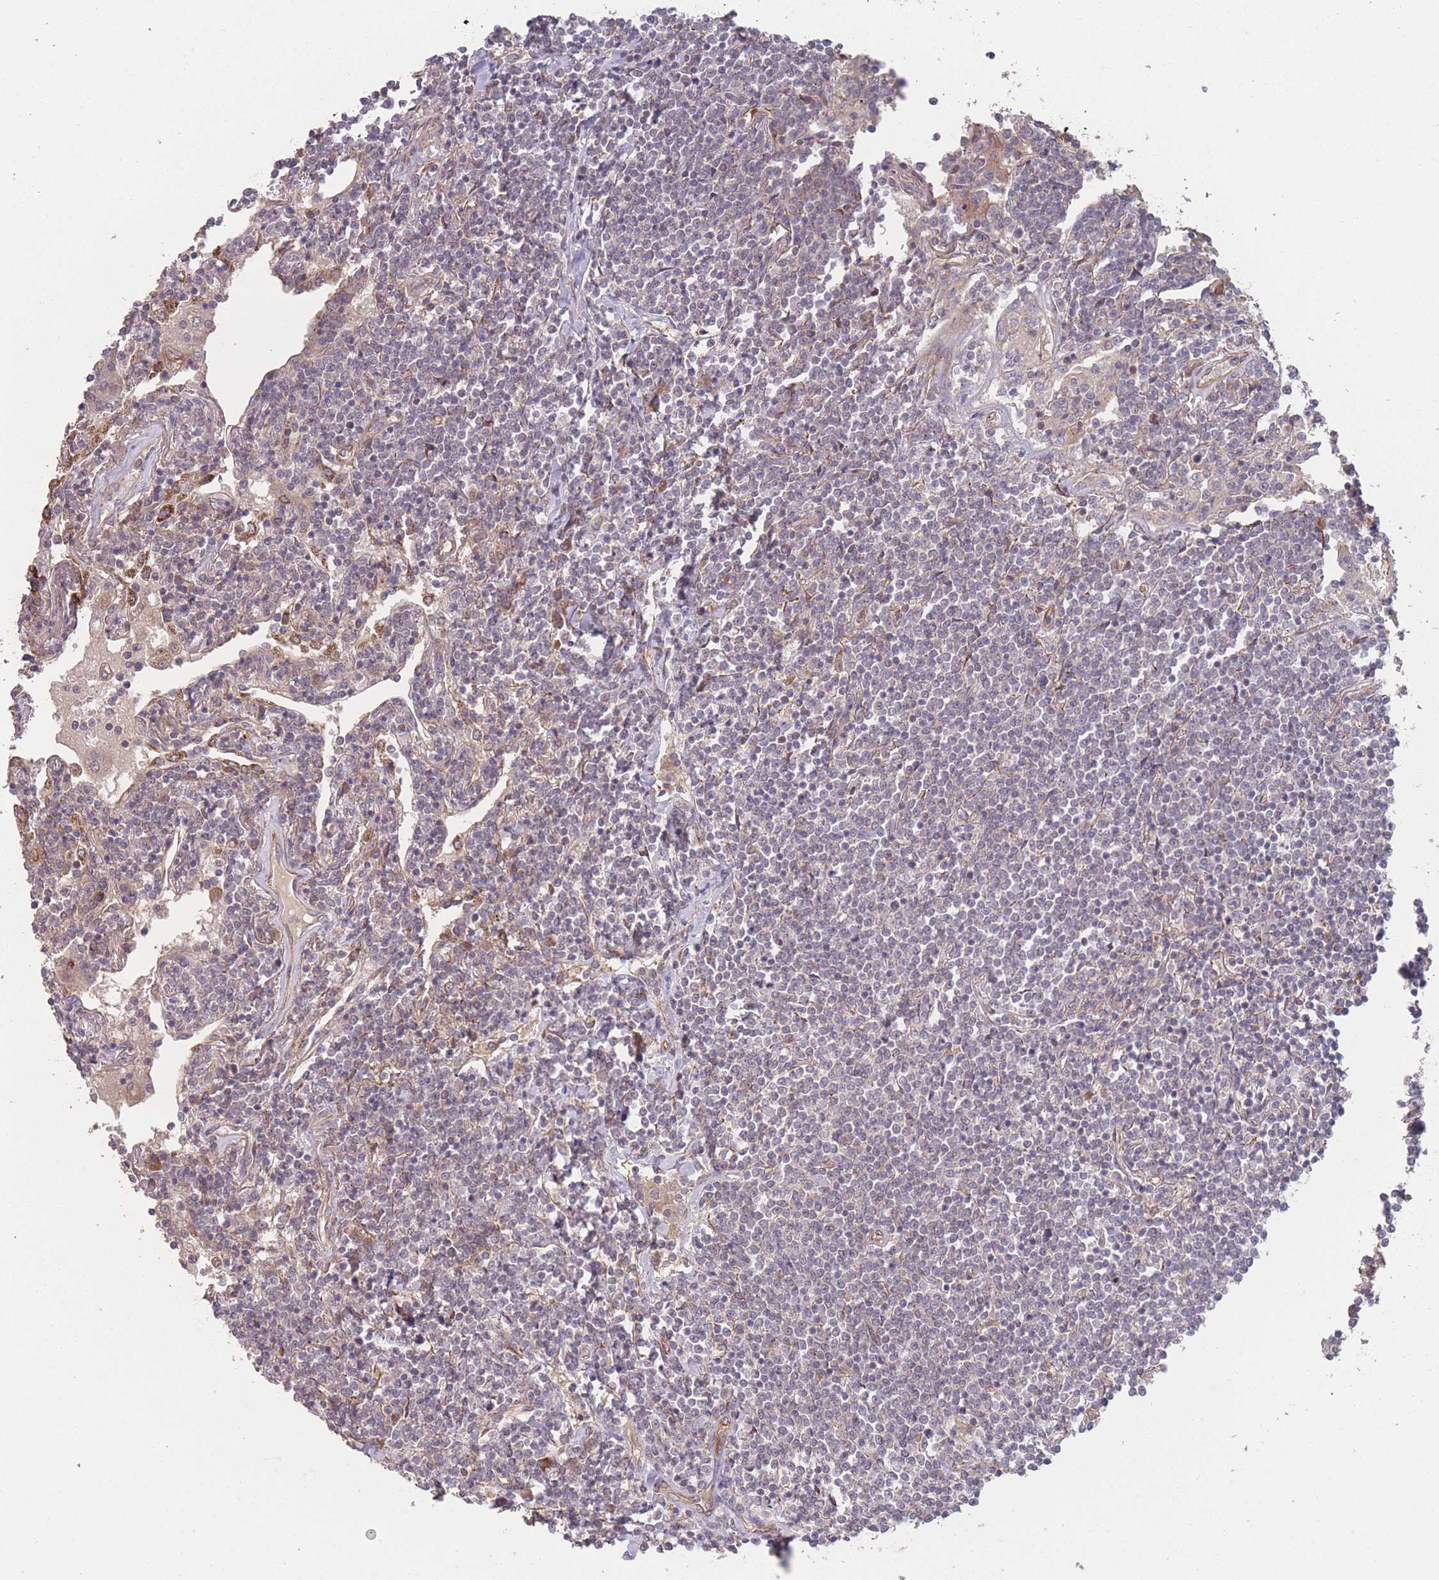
{"staining": {"intensity": "weak", "quantity": "<25%", "location": "cytoplasmic/membranous"}, "tissue": "lymphoma", "cell_type": "Tumor cells", "image_type": "cancer", "snomed": [{"axis": "morphology", "description": "Malignant lymphoma, non-Hodgkin's type, Low grade"}, {"axis": "topography", "description": "Lung"}], "caption": "Human lymphoma stained for a protein using immunohistochemistry demonstrates no expression in tumor cells.", "gene": "PXMP4", "patient": {"sex": "female", "age": 71}}